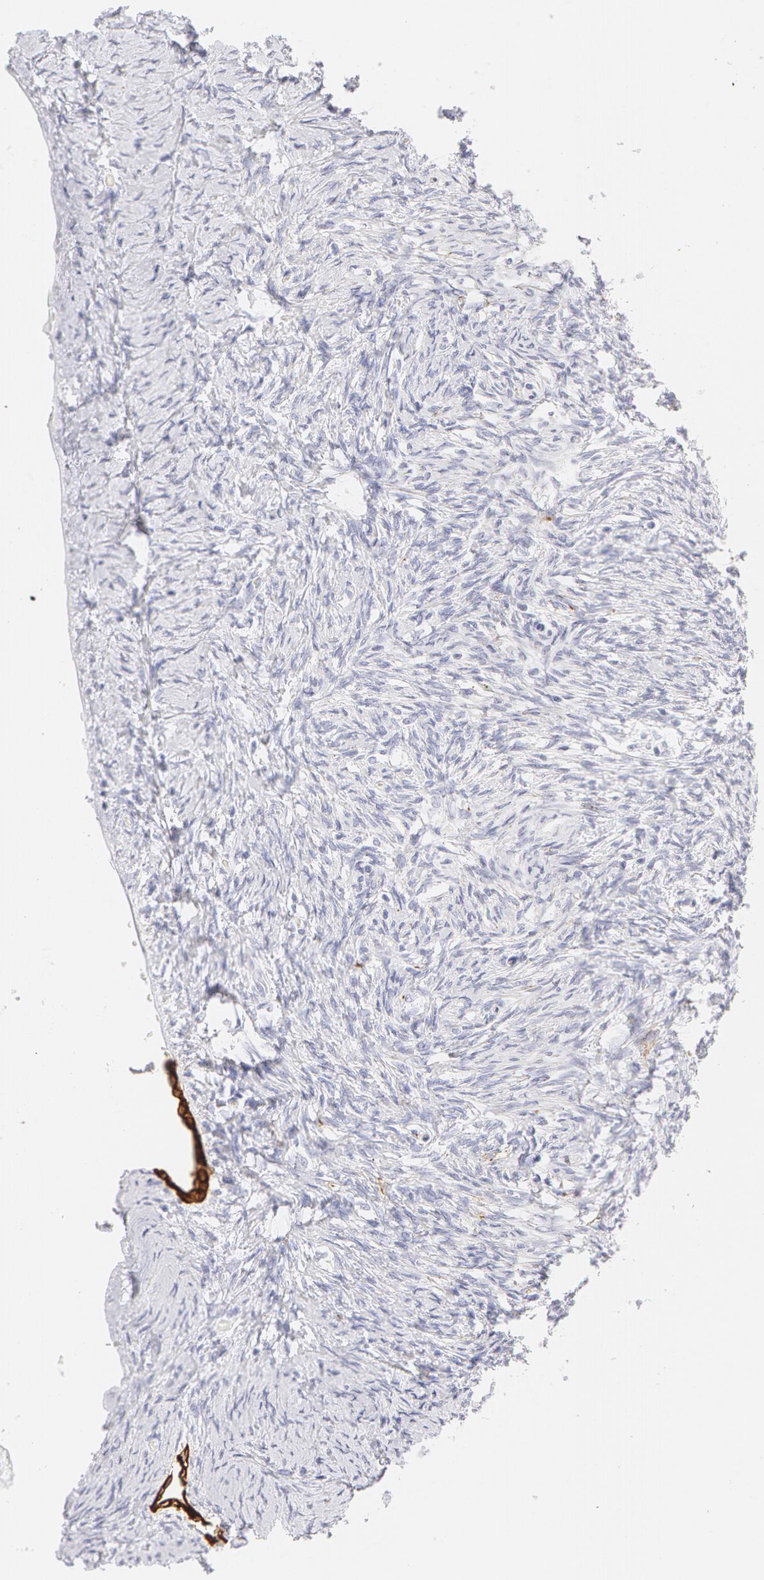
{"staining": {"intensity": "strong", "quantity": ">75%", "location": "cytoplasmic/membranous"}, "tissue": "ovary", "cell_type": "Follicle cells", "image_type": "normal", "snomed": [{"axis": "morphology", "description": "Normal tissue, NOS"}, {"axis": "topography", "description": "Ovary"}], "caption": "DAB immunohistochemical staining of normal human ovary exhibits strong cytoplasmic/membranous protein staining in about >75% of follicle cells. The staining was performed using DAB (3,3'-diaminobenzidine) to visualize the protein expression in brown, while the nuclei were stained in blue with hematoxylin (Magnification: 20x).", "gene": "KRT8", "patient": {"sex": "female", "age": 53}}